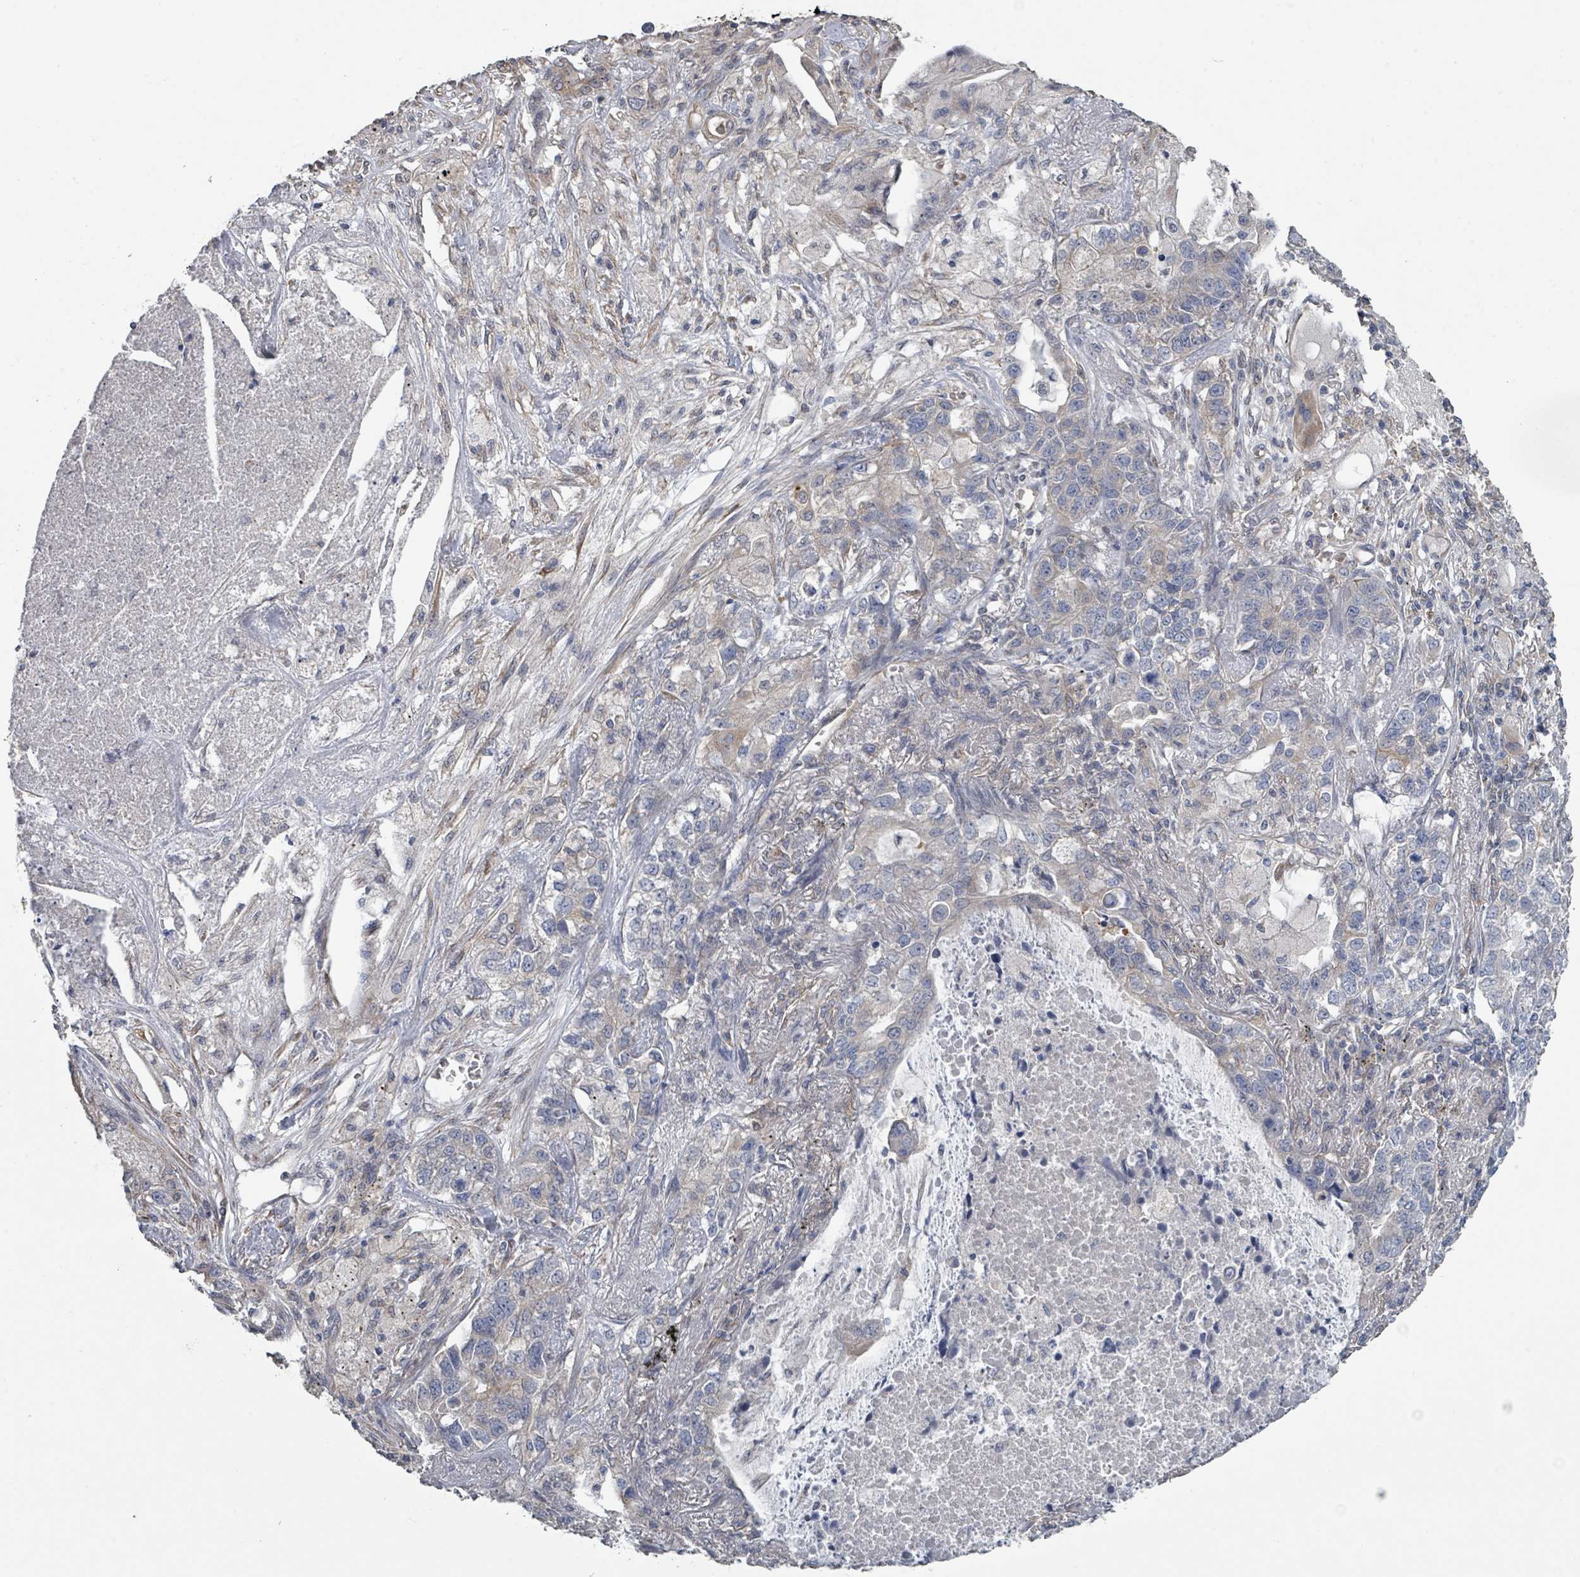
{"staining": {"intensity": "negative", "quantity": "none", "location": "none"}, "tissue": "lung cancer", "cell_type": "Tumor cells", "image_type": "cancer", "snomed": [{"axis": "morphology", "description": "Adenocarcinoma, NOS"}, {"axis": "topography", "description": "Lung"}], "caption": "The immunohistochemistry (IHC) image has no significant positivity in tumor cells of lung adenocarcinoma tissue.", "gene": "SLC9A7", "patient": {"sex": "male", "age": 49}}